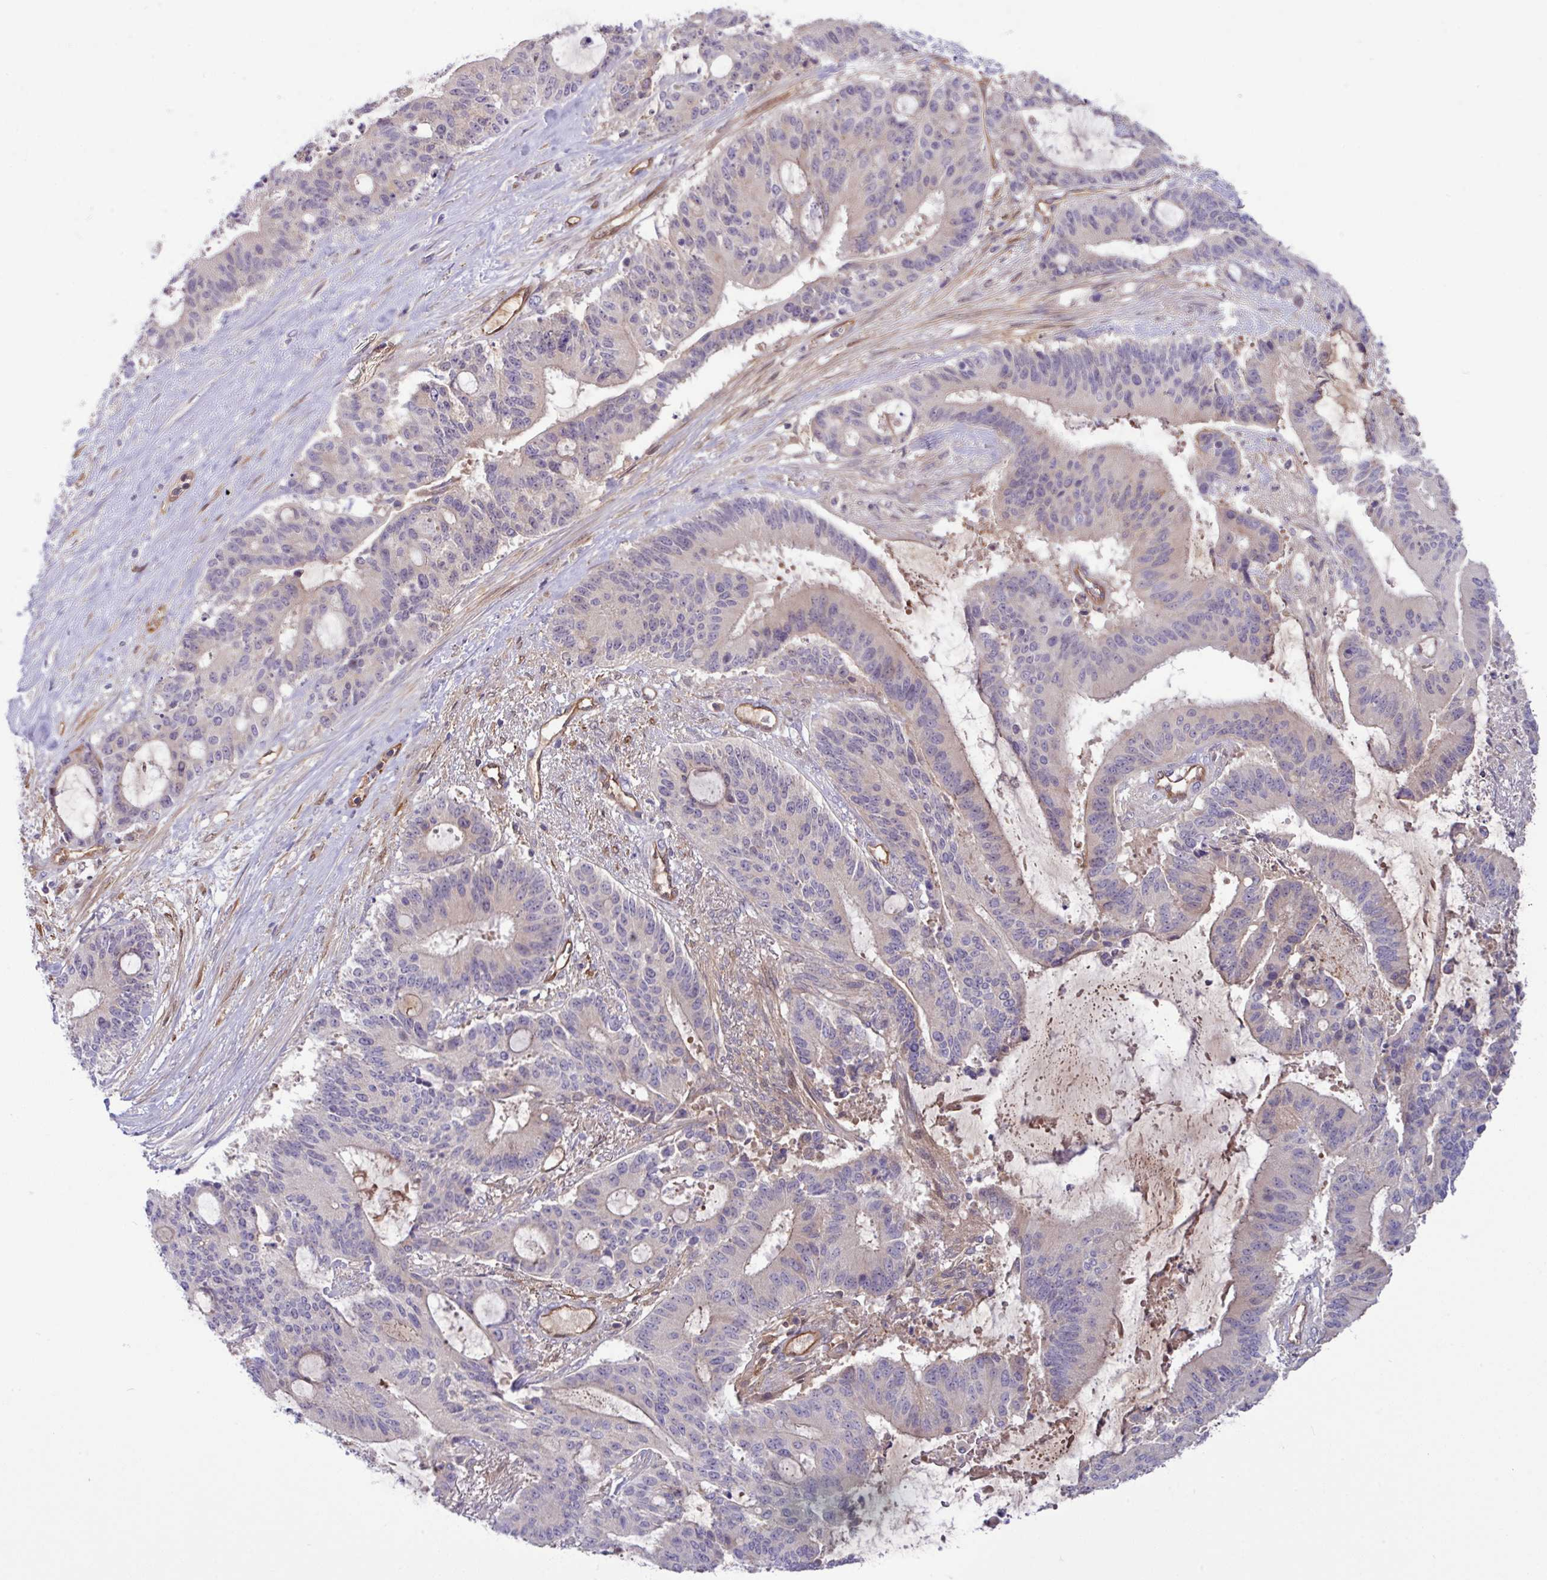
{"staining": {"intensity": "negative", "quantity": "none", "location": "none"}, "tissue": "liver cancer", "cell_type": "Tumor cells", "image_type": "cancer", "snomed": [{"axis": "morphology", "description": "Normal tissue, NOS"}, {"axis": "morphology", "description": "Cholangiocarcinoma"}, {"axis": "topography", "description": "Liver"}, {"axis": "topography", "description": "Peripheral nerve tissue"}], "caption": "This micrograph is of cholangiocarcinoma (liver) stained with IHC to label a protein in brown with the nuclei are counter-stained blue. There is no positivity in tumor cells. (DAB (3,3'-diaminobenzidine) immunohistochemistry (IHC) with hematoxylin counter stain).", "gene": "B4GALNT4", "patient": {"sex": "female", "age": 73}}